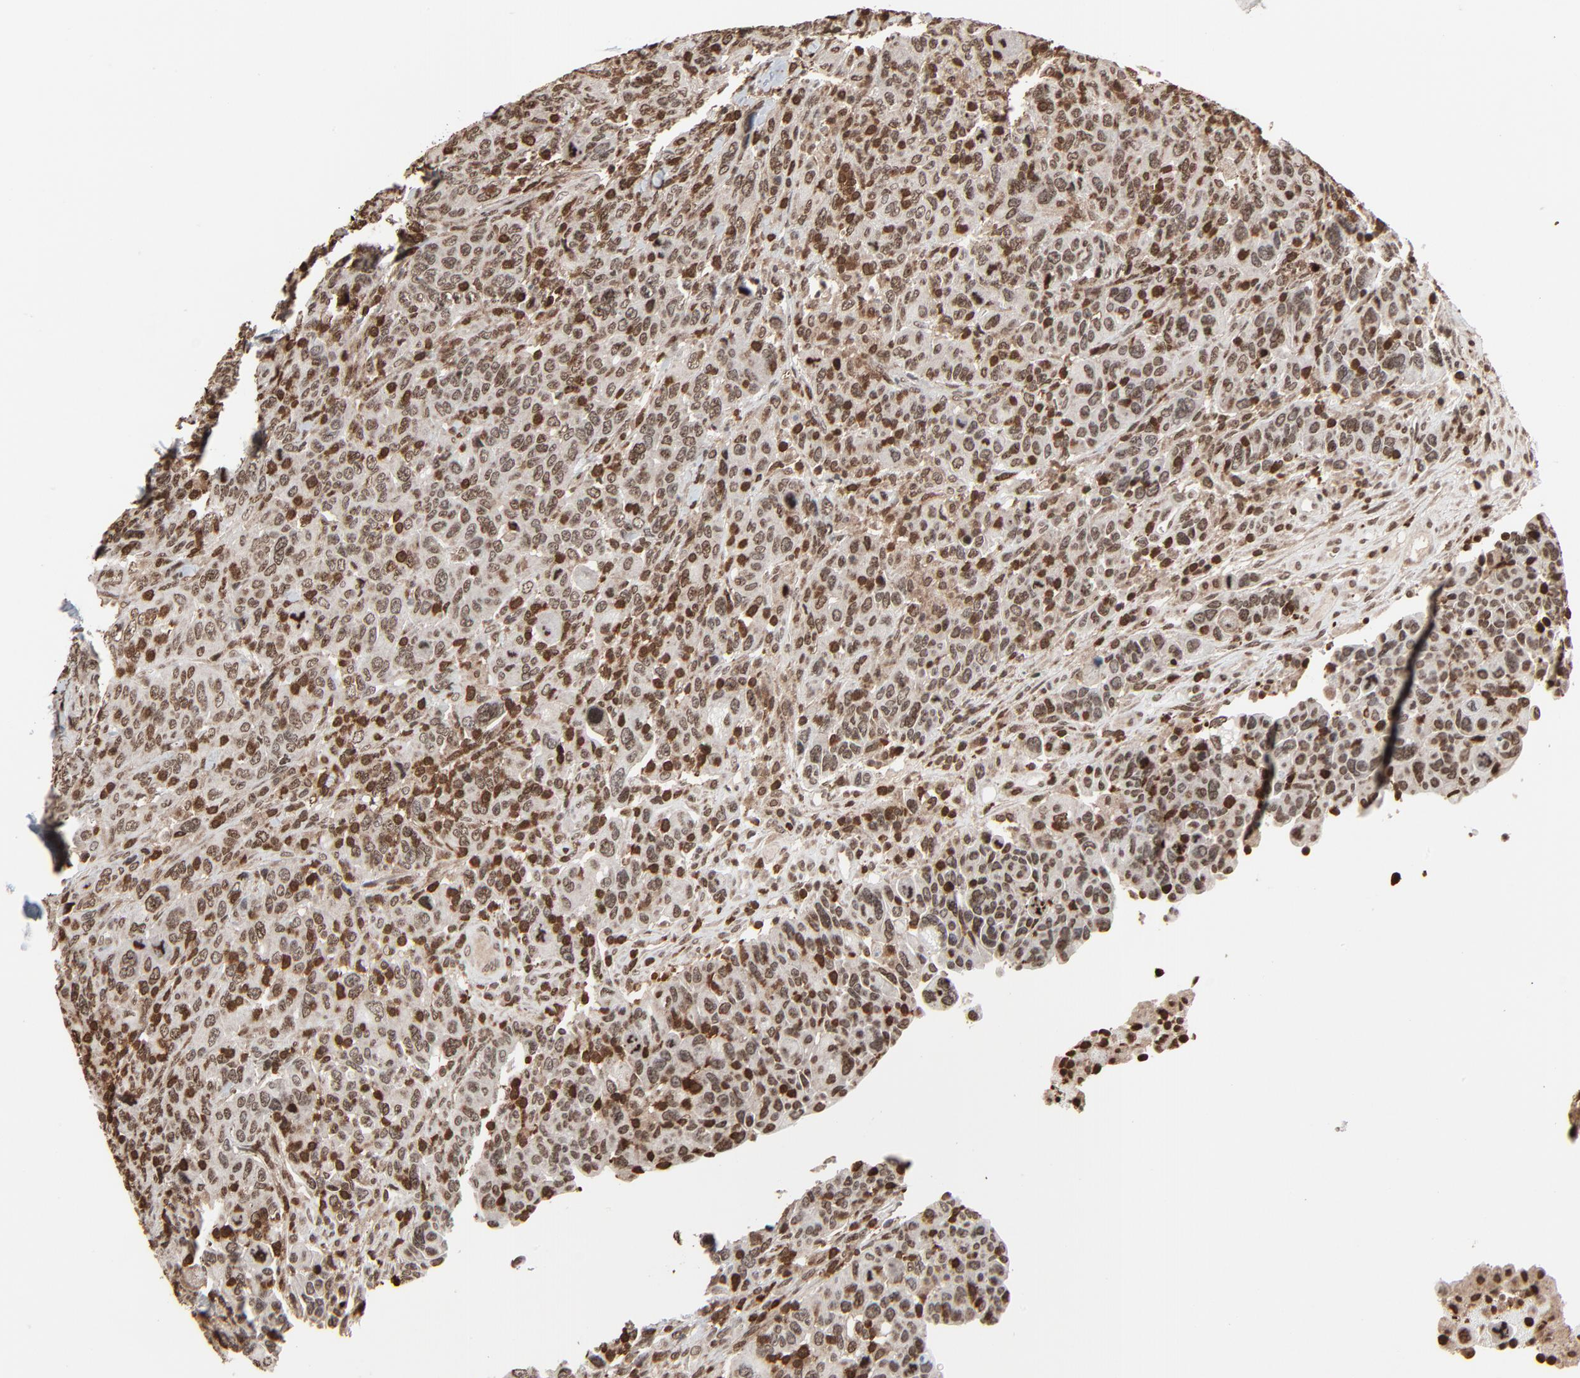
{"staining": {"intensity": "strong", "quantity": "25%-75%", "location": "nuclear"}, "tissue": "breast cancer", "cell_type": "Tumor cells", "image_type": "cancer", "snomed": [{"axis": "morphology", "description": "Duct carcinoma"}, {"axis": "topography", "description": "Breast"}], "caption": "Protein expression analysis of human breast infiltrating ductal carcinoma reveals strong nuclear staining in approximately 25%-75% of tumor cells. The staining was performed using DAB (3,3'-diaminobenzidine) to visualize the protein expression in brown, while the nuclei were stained in blue with hematoxylin (Magnification: 20x).", "gene": "RPS6KA3", "patient": {"sex": "female", "age": 37}}